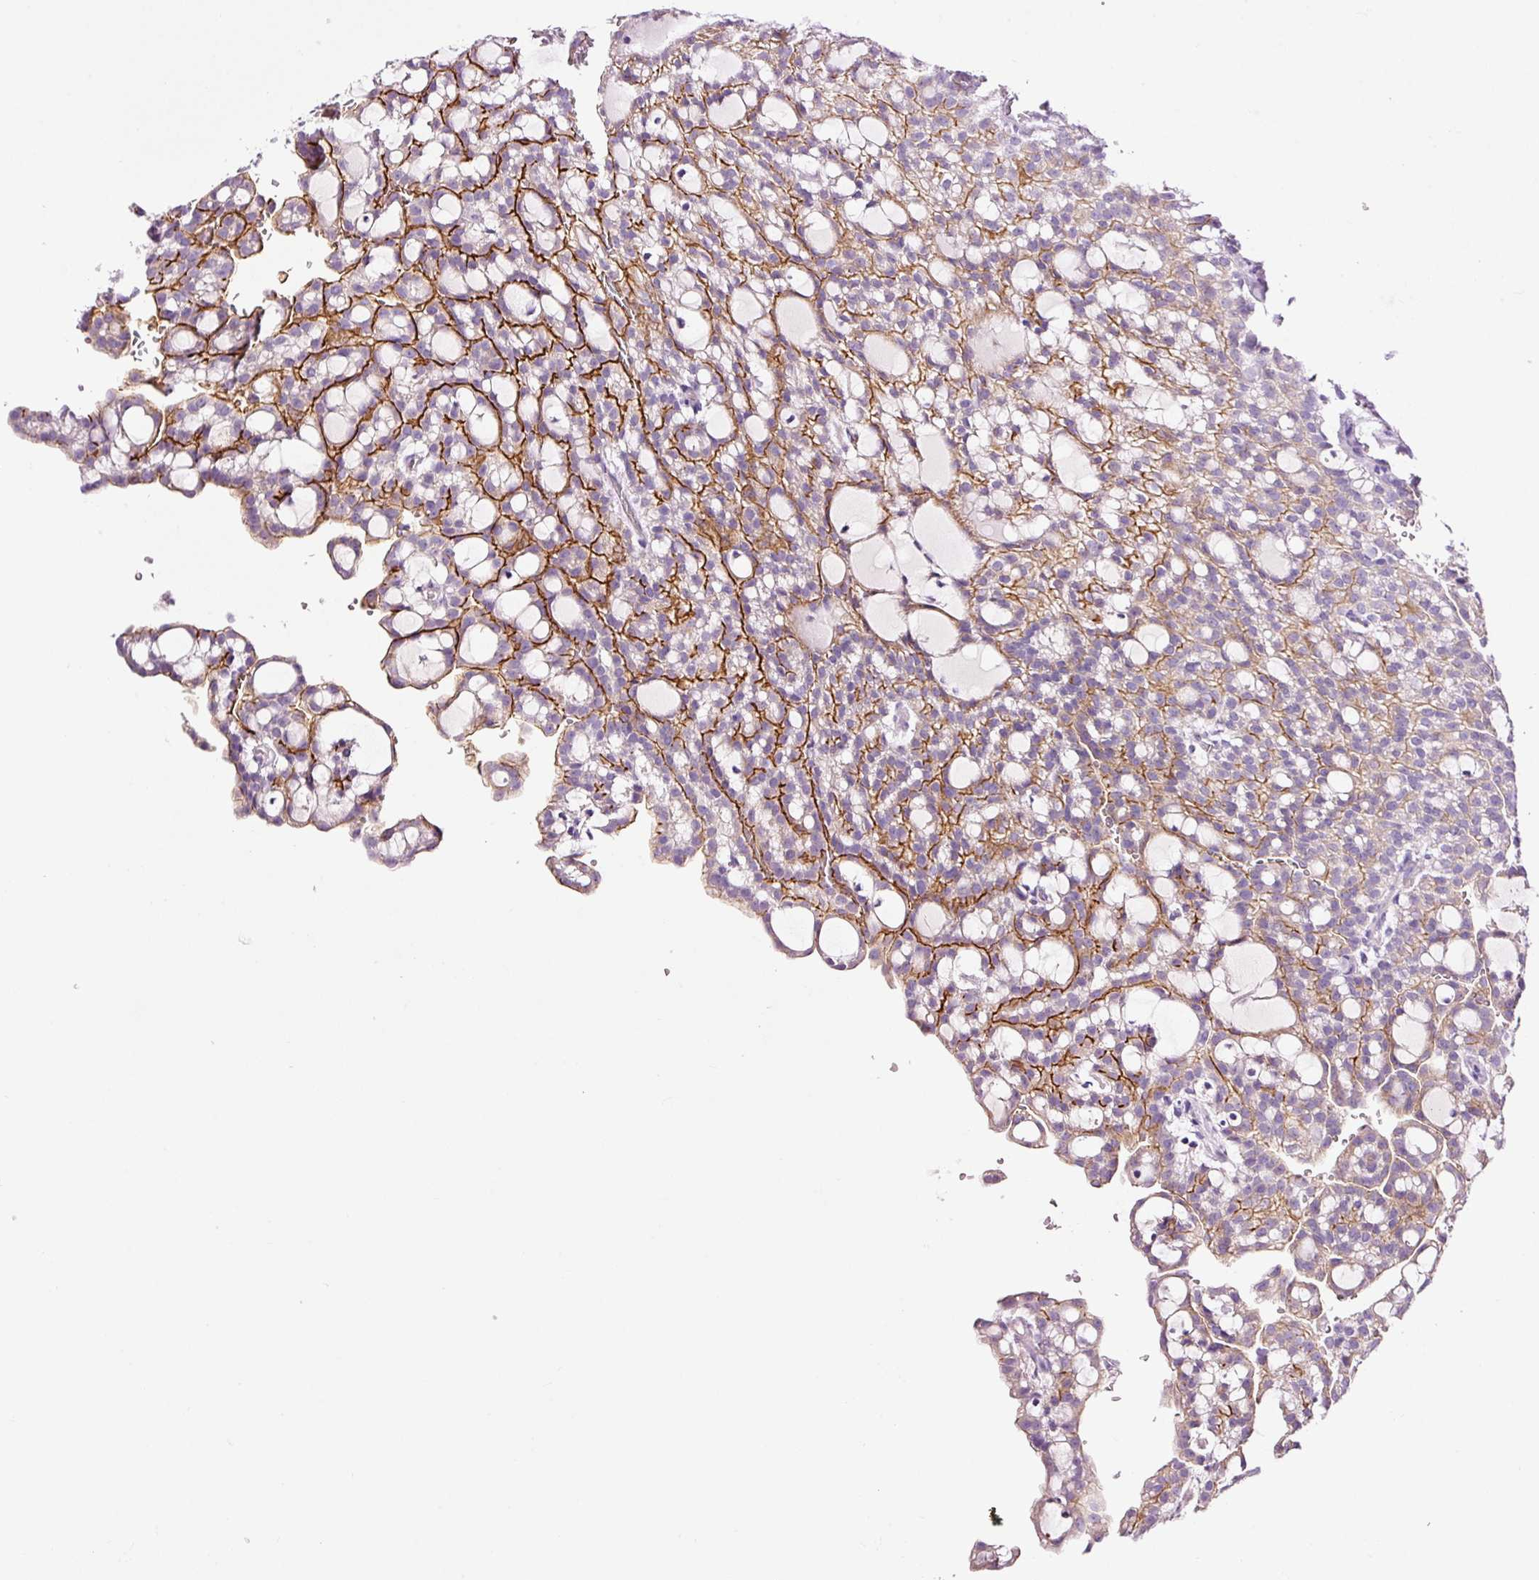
{"staining": {"intensity": "strong", "quantity": "25%-75%", "location": "cytoplasmic/membranous"}, "tissue": "renal cancer", "cell_type": "Tumor cells", "image_type": "cancer", "snomed": [{"axis": "morphology", "description": "Adenocarcinoma, NOS"}, {"axis": "topography", "description": "Kidney"}], "caption": "Tumor cells display high levels of strong cytoplasmic/membranous positivity in approximately 25%-75% of cells in renal cancer (adenocarcinoma).", "gene": "PAM", "patient": {"sex": "male", "age": 63}}